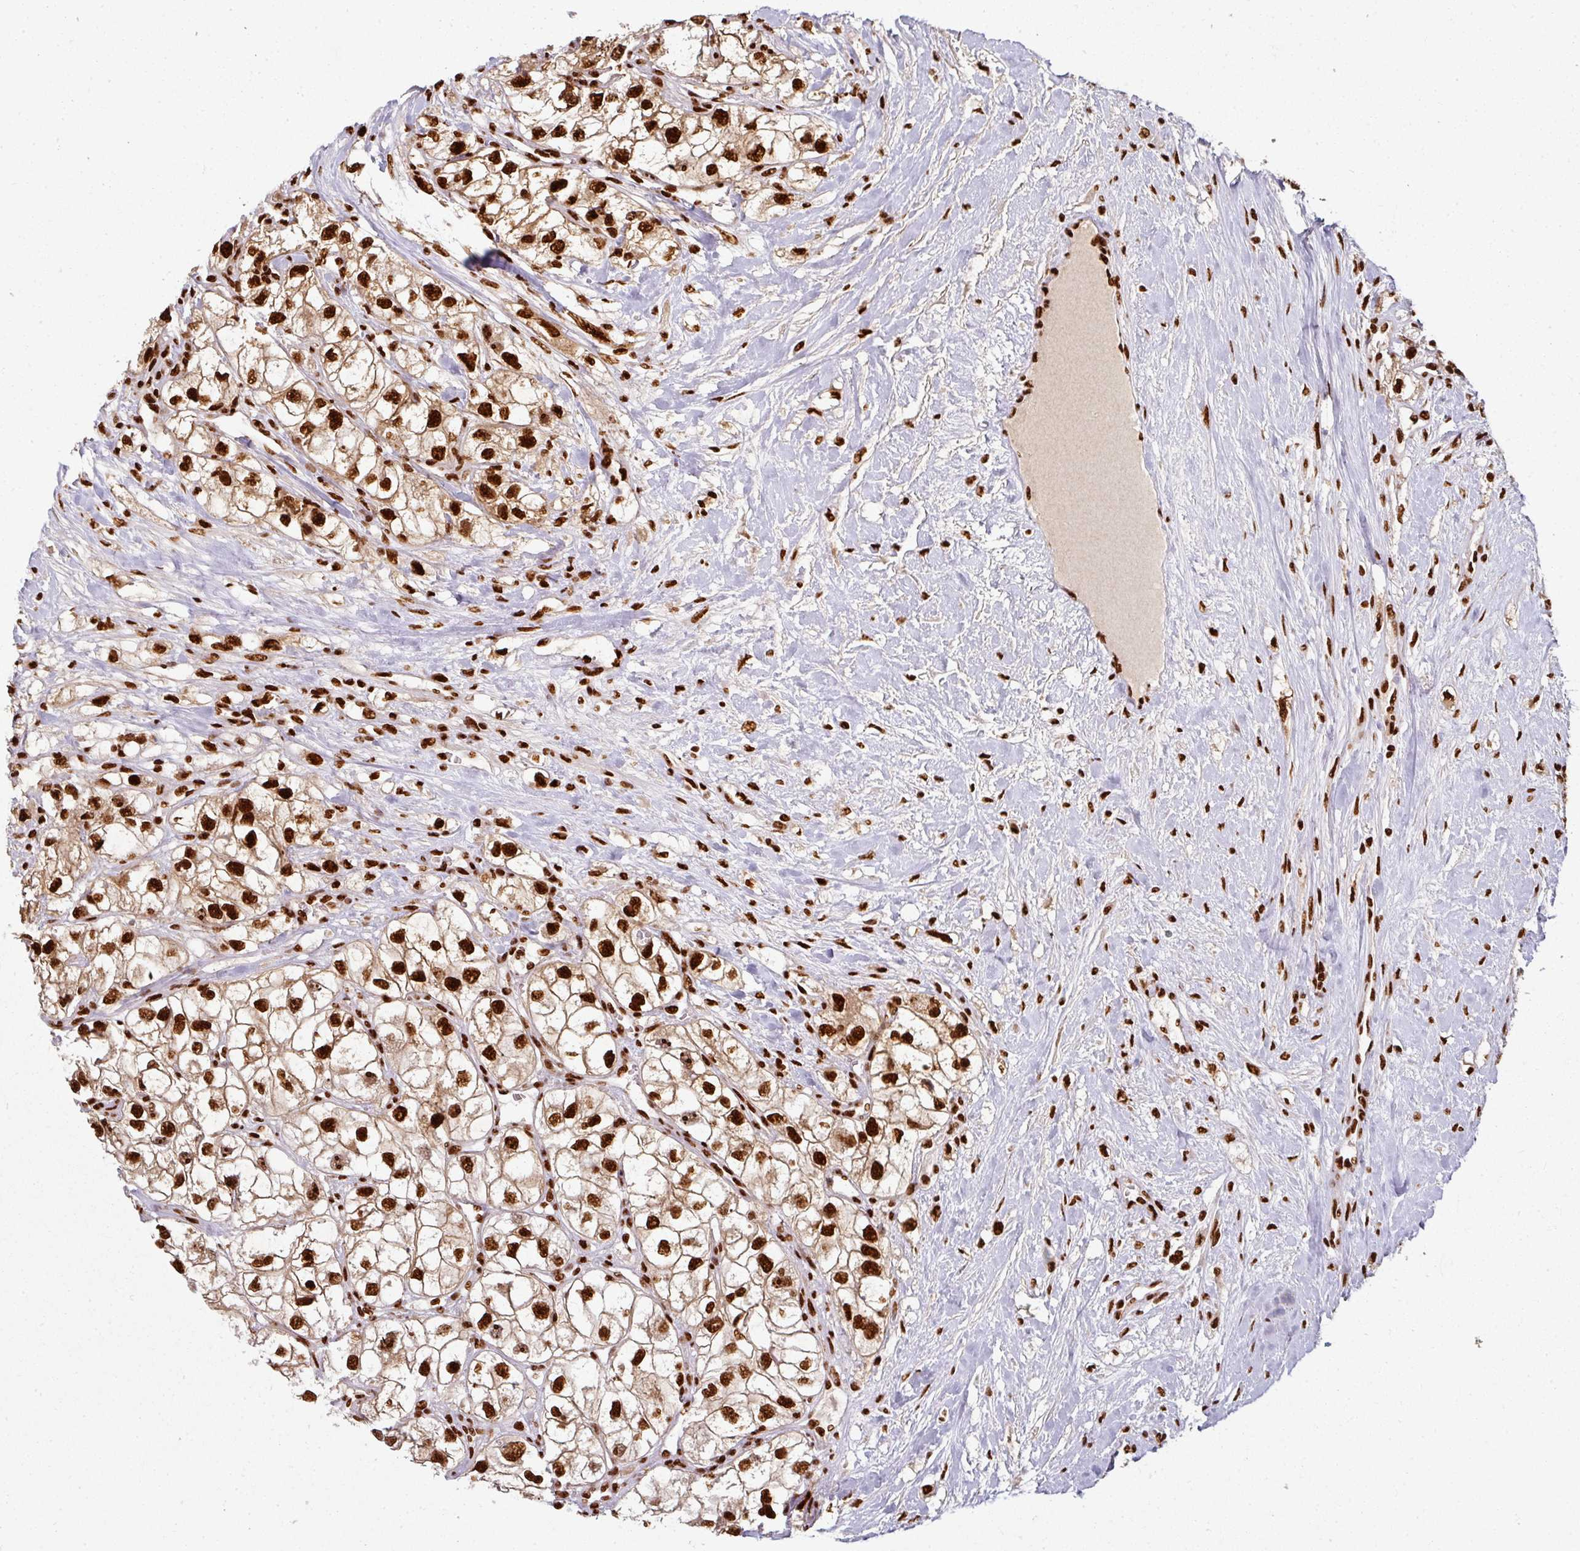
{"staining": {"intensity": "strong", "quantity": ">75%", "location": "nuclear"}, "tissue": "renal cancer", "cell_type": "Tumor cells", "image_type": "cancer", "snomed": [{"axis": "morphology", "description": "Adenocarcinoma, NOS"}, {"axis": "topography", "description": "Kidney"}], "caption": "This image demonstrates renal cancer stained with immunohistochemistry (IHC) to label a protein in brown. The nuclear of tumor cells show strong positivity for the protein. Nuclei are counter-stained blue.", "gene": "SIK3", "patient": {"sex": "male", "age": 59}}